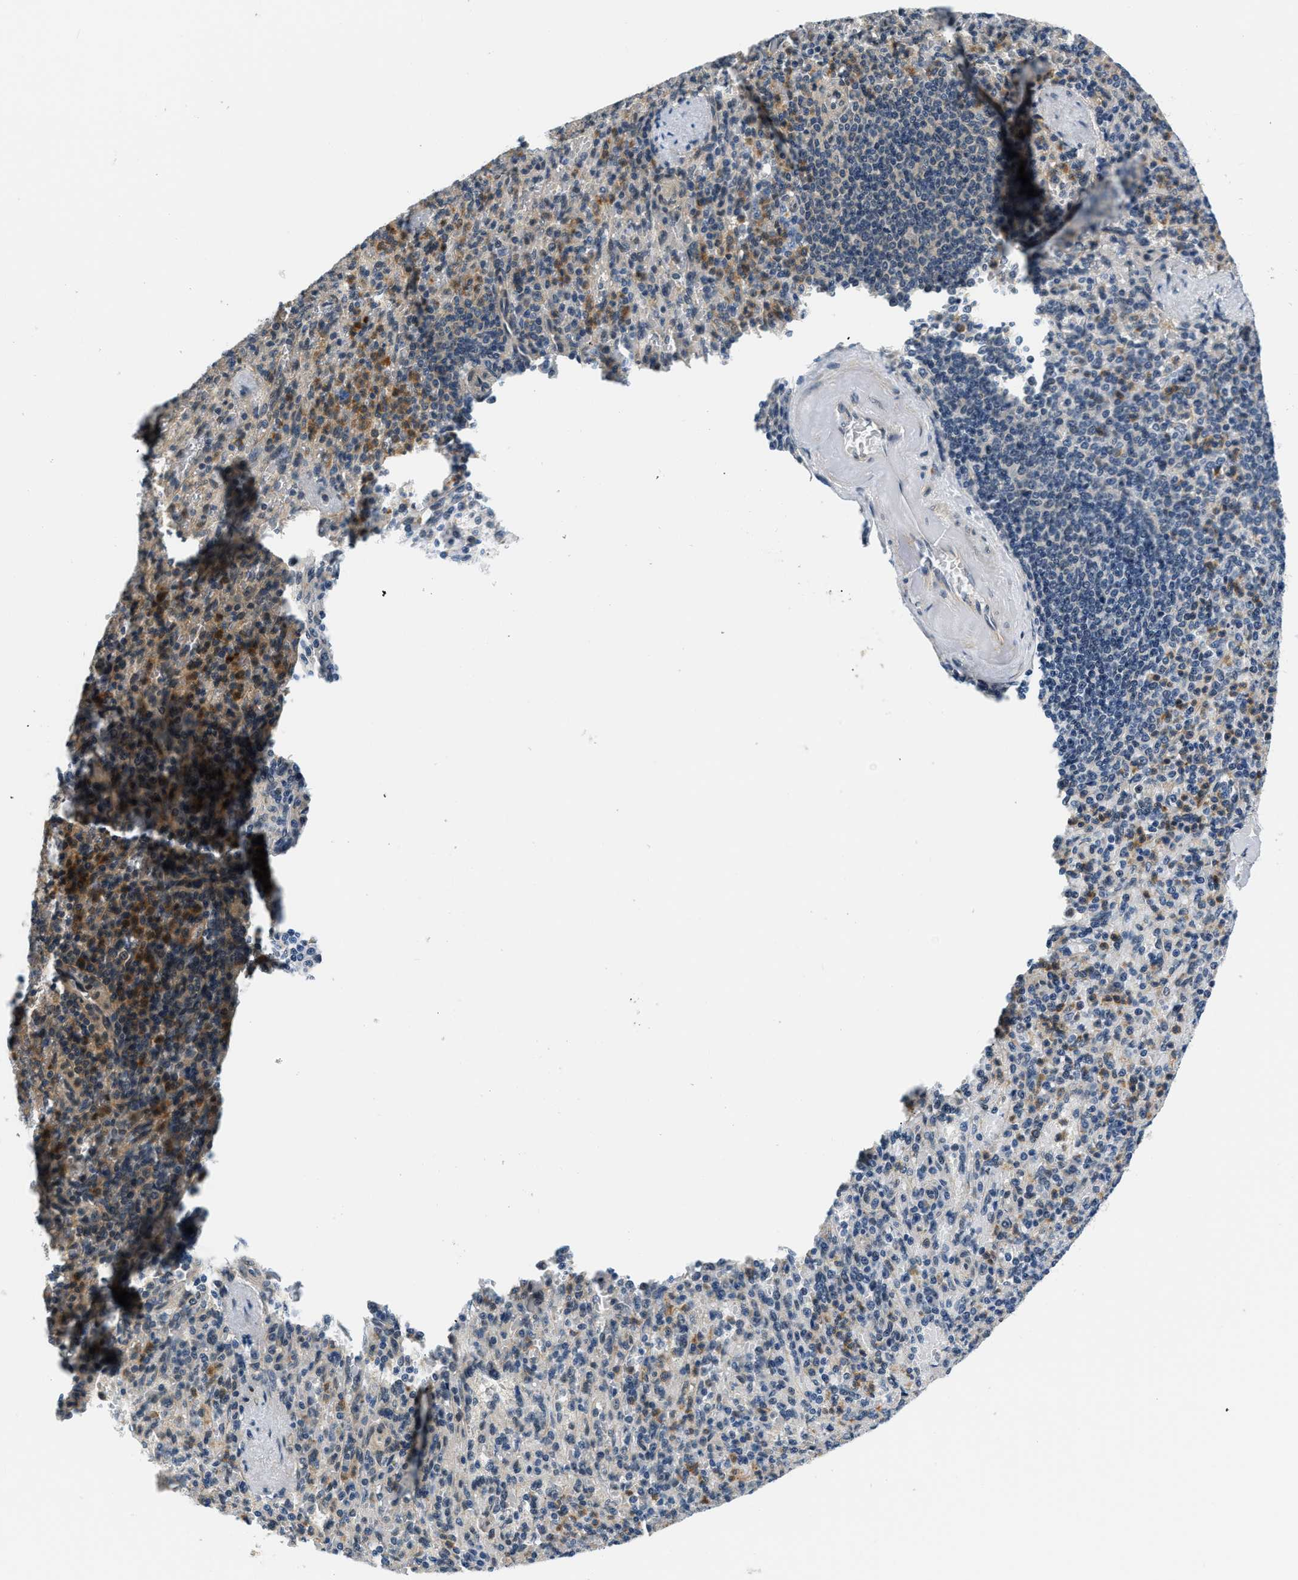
{"staining": {"intensity": "moderate", "quantity": "25%-75%", "location": "cytoplasmic/membranous"}, "tissue": "spleen", "cell_type": "Cells in red pulp", "image_type": "normal", "snomed": [{"axis": "morphology", "description": "Normal tissue, NOS"}, {"axis": "topography", "description": "Spleen"}], "caption": "A histopathology image of spleen stained for a protein displays moderate cytoplasmic/membranous brown staining in cells in red pulp. The staining is performed using DAB (3,3'-diaminobenzidine) brown chromogen to label protein expression. The nuclei are counter-stained blue using hematoxylin.", "gene": "SMAD4", "patient": {"sex": "female", "age": 74}}